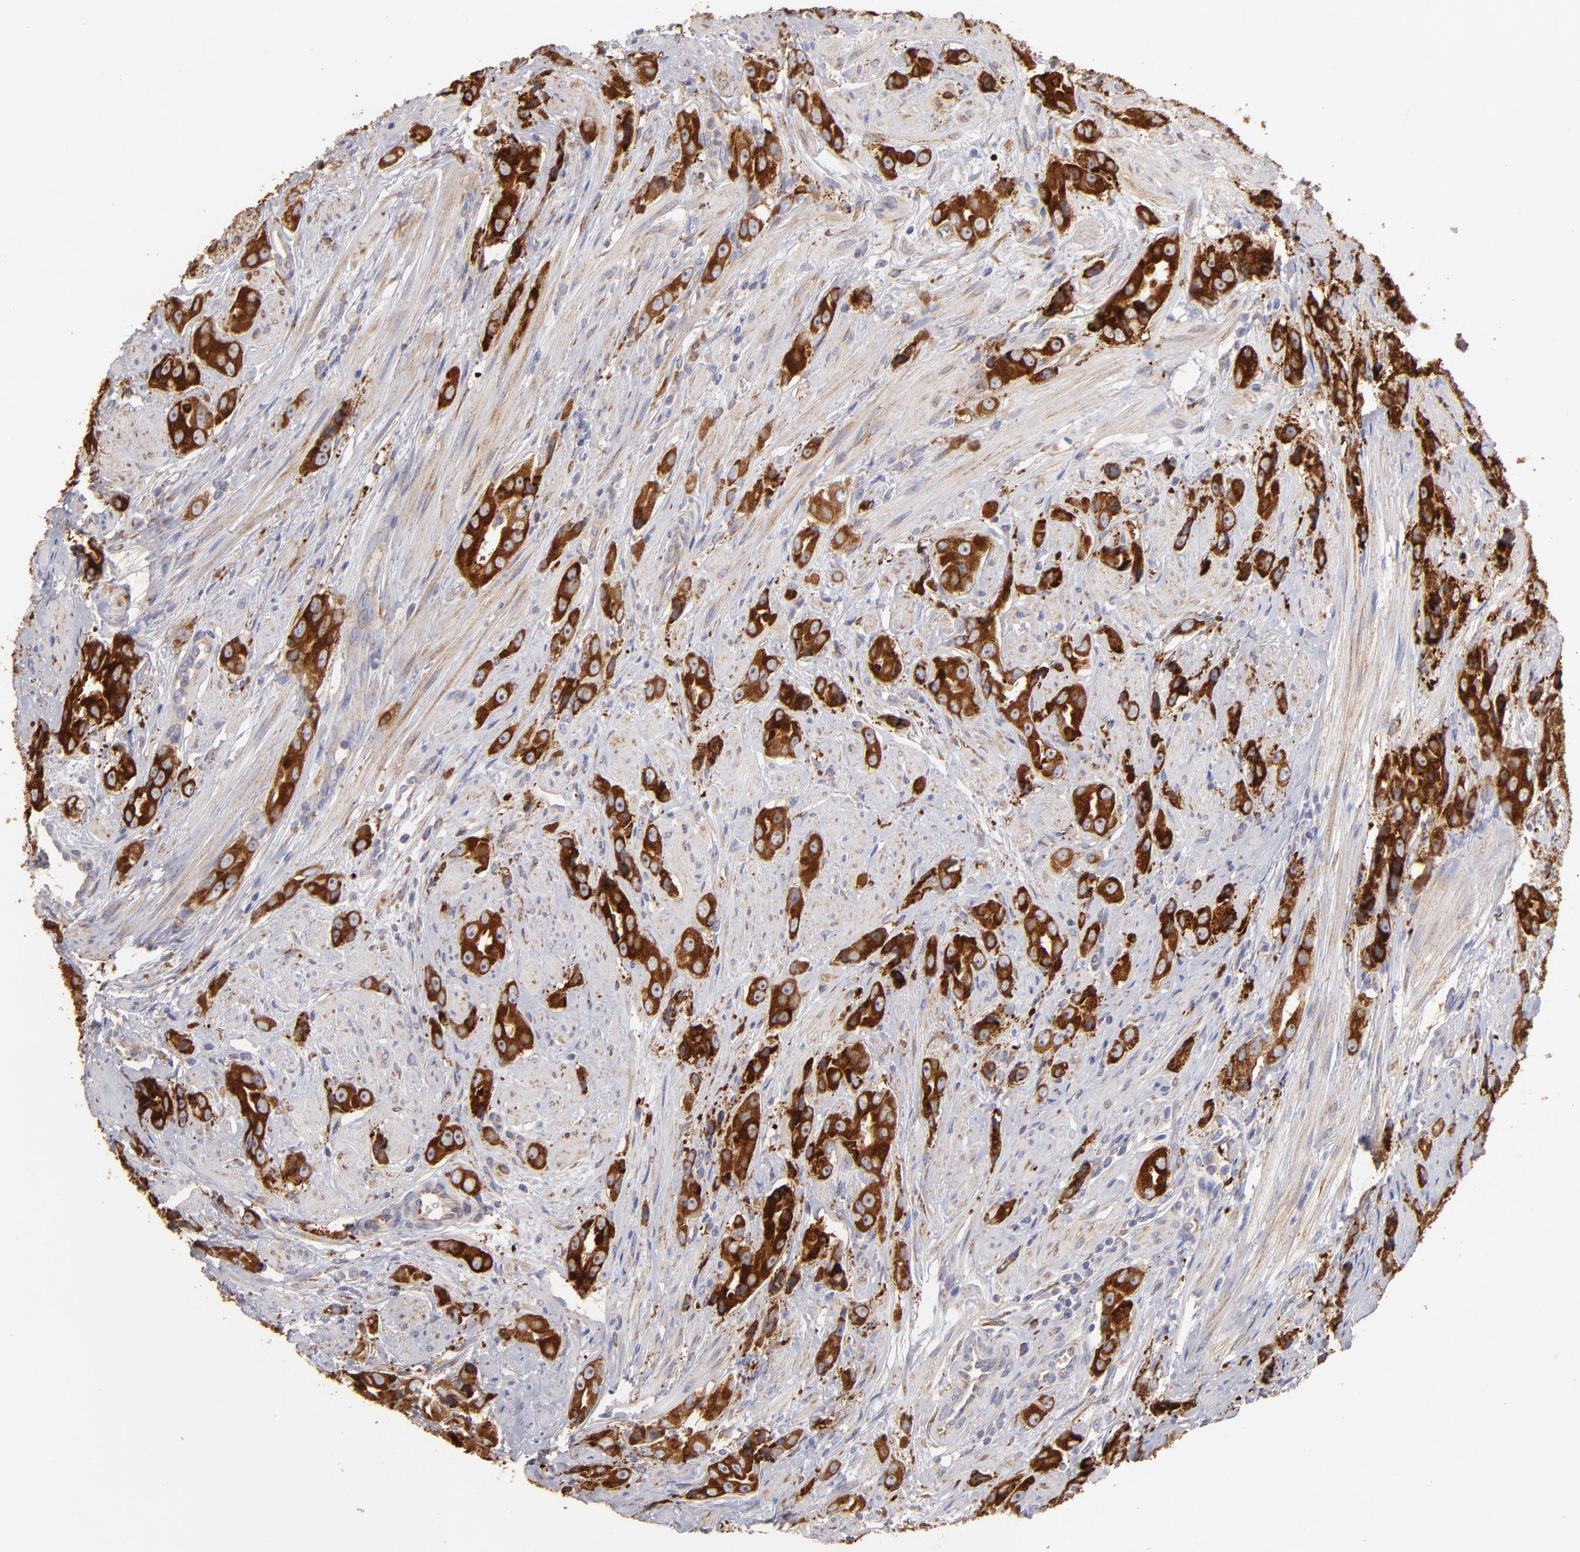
{"staining": {"intensity": "strong", "quantity": ">75%", "location": "cytoplasmic/membranous"}, "tissue": "prostate cancer", "cell_type": "Tumor cells", "image_type": "cancer", "snomed": [{"axis": "morphology", "description": "Adenocarcinoma, Medium grade"}, {"axis": "topography", "description": "Prostate"}], "caption": "Protein analysis of prostate cancer tissue exhibits strong cytoplasmic/membranous staining in about >75% of tumor cells.", "gene": "ENTPD5", "patient": {"sex": "male", "age": 53}}